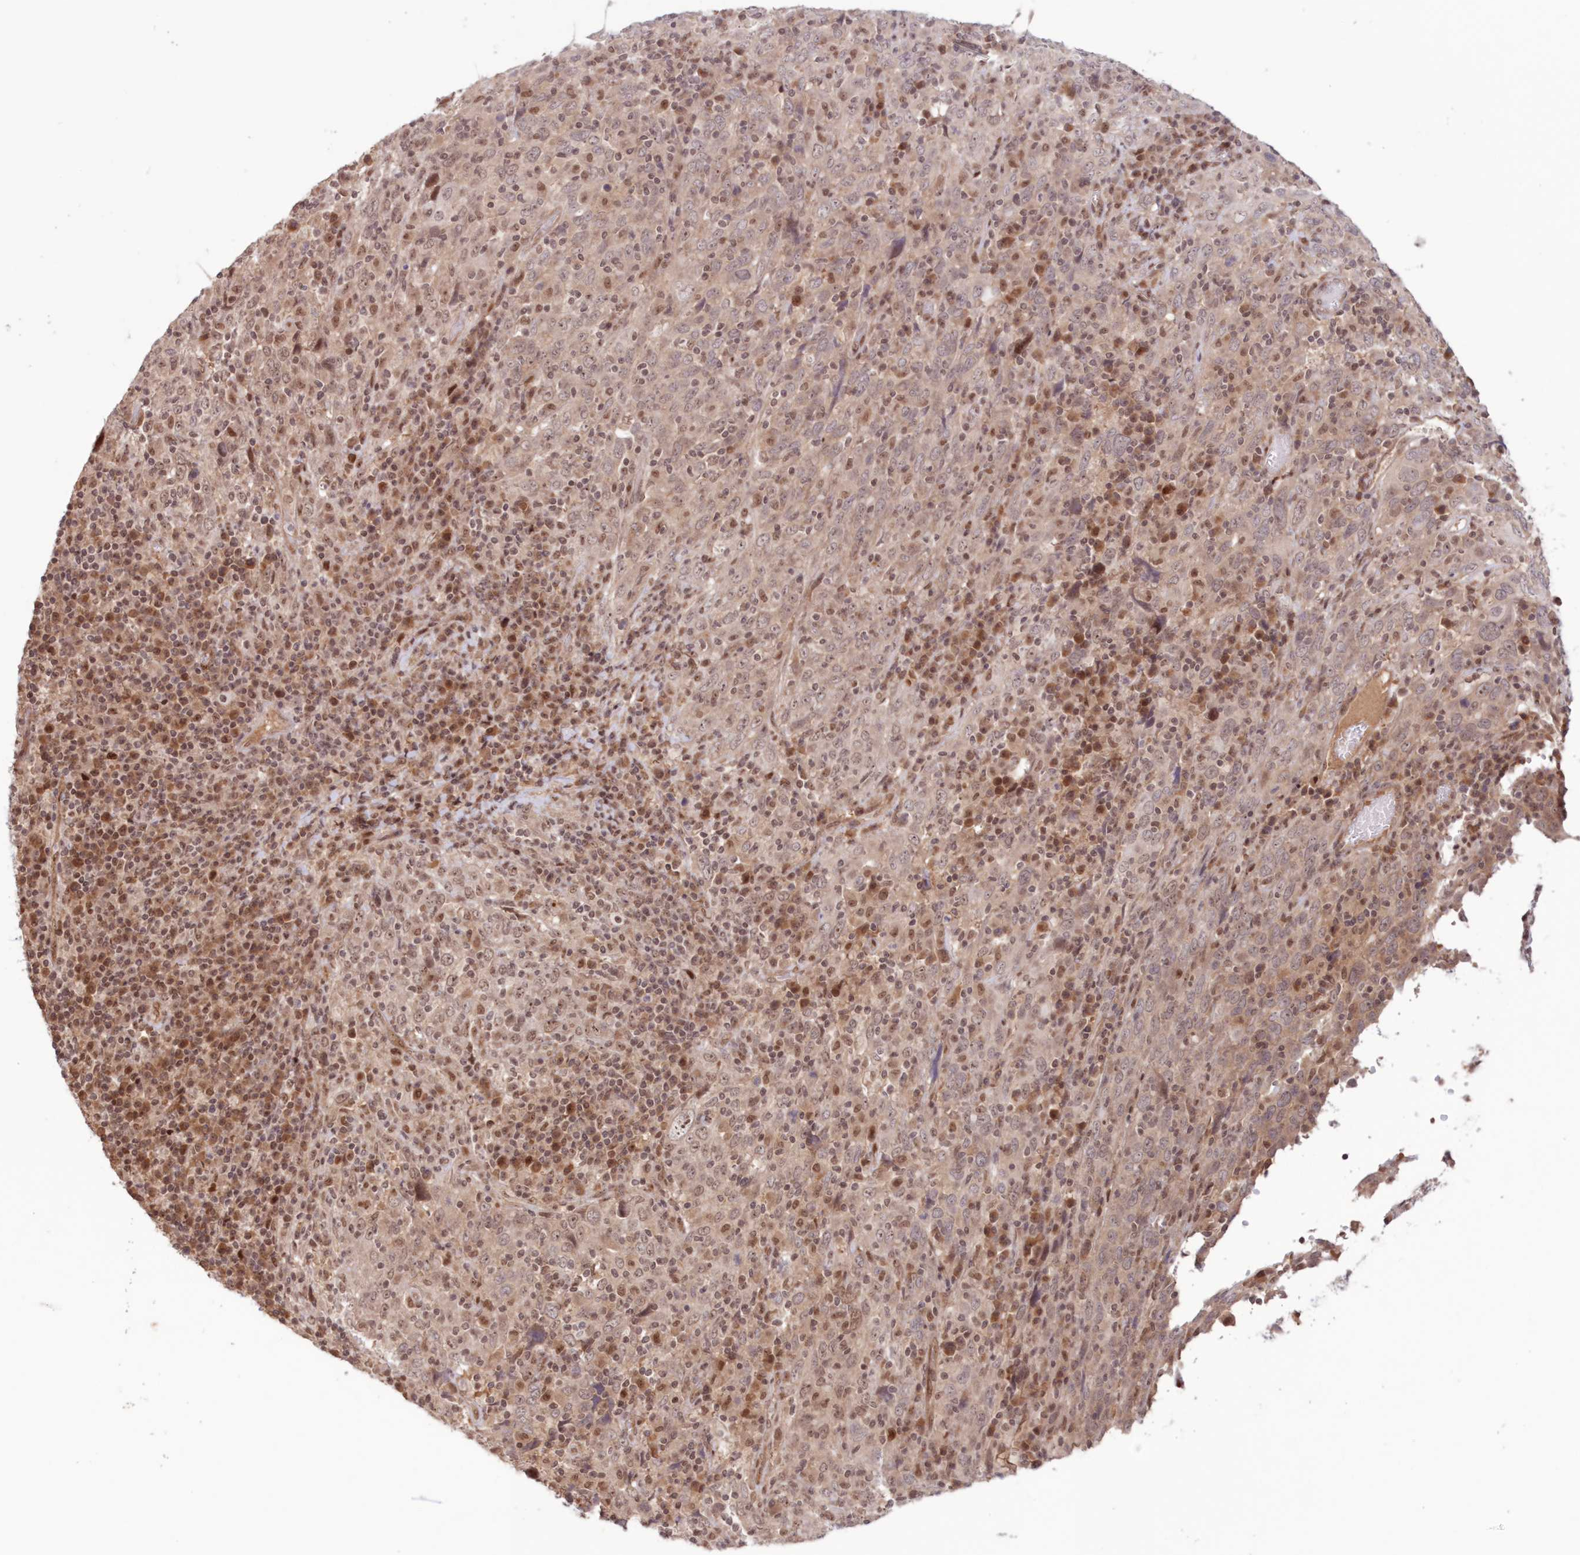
{"staining": {"intensity": "weak", "quantity": "25%-75%", "location": "nuclear"}, "tissue": "cervical cancer", "cell_type": "Tumor cells", "image_type": "cancer", "snomed": [{"axis": "morphology", "description": "Squamous cell carcinoma, NOS"}, {"axis": "topography", "description": "Cervix"}], "caption": "IHC histopathology image of neoplastic tissue: cervical squamous cell carcinoma stained using immunohistochemistry shows low levels of weak protein expression localized specifically in the nuclear of tumor cells, appearing as a nuclear brown color.", "gene": "NOA1", "patient": {"sex": "female", "age": 46}}